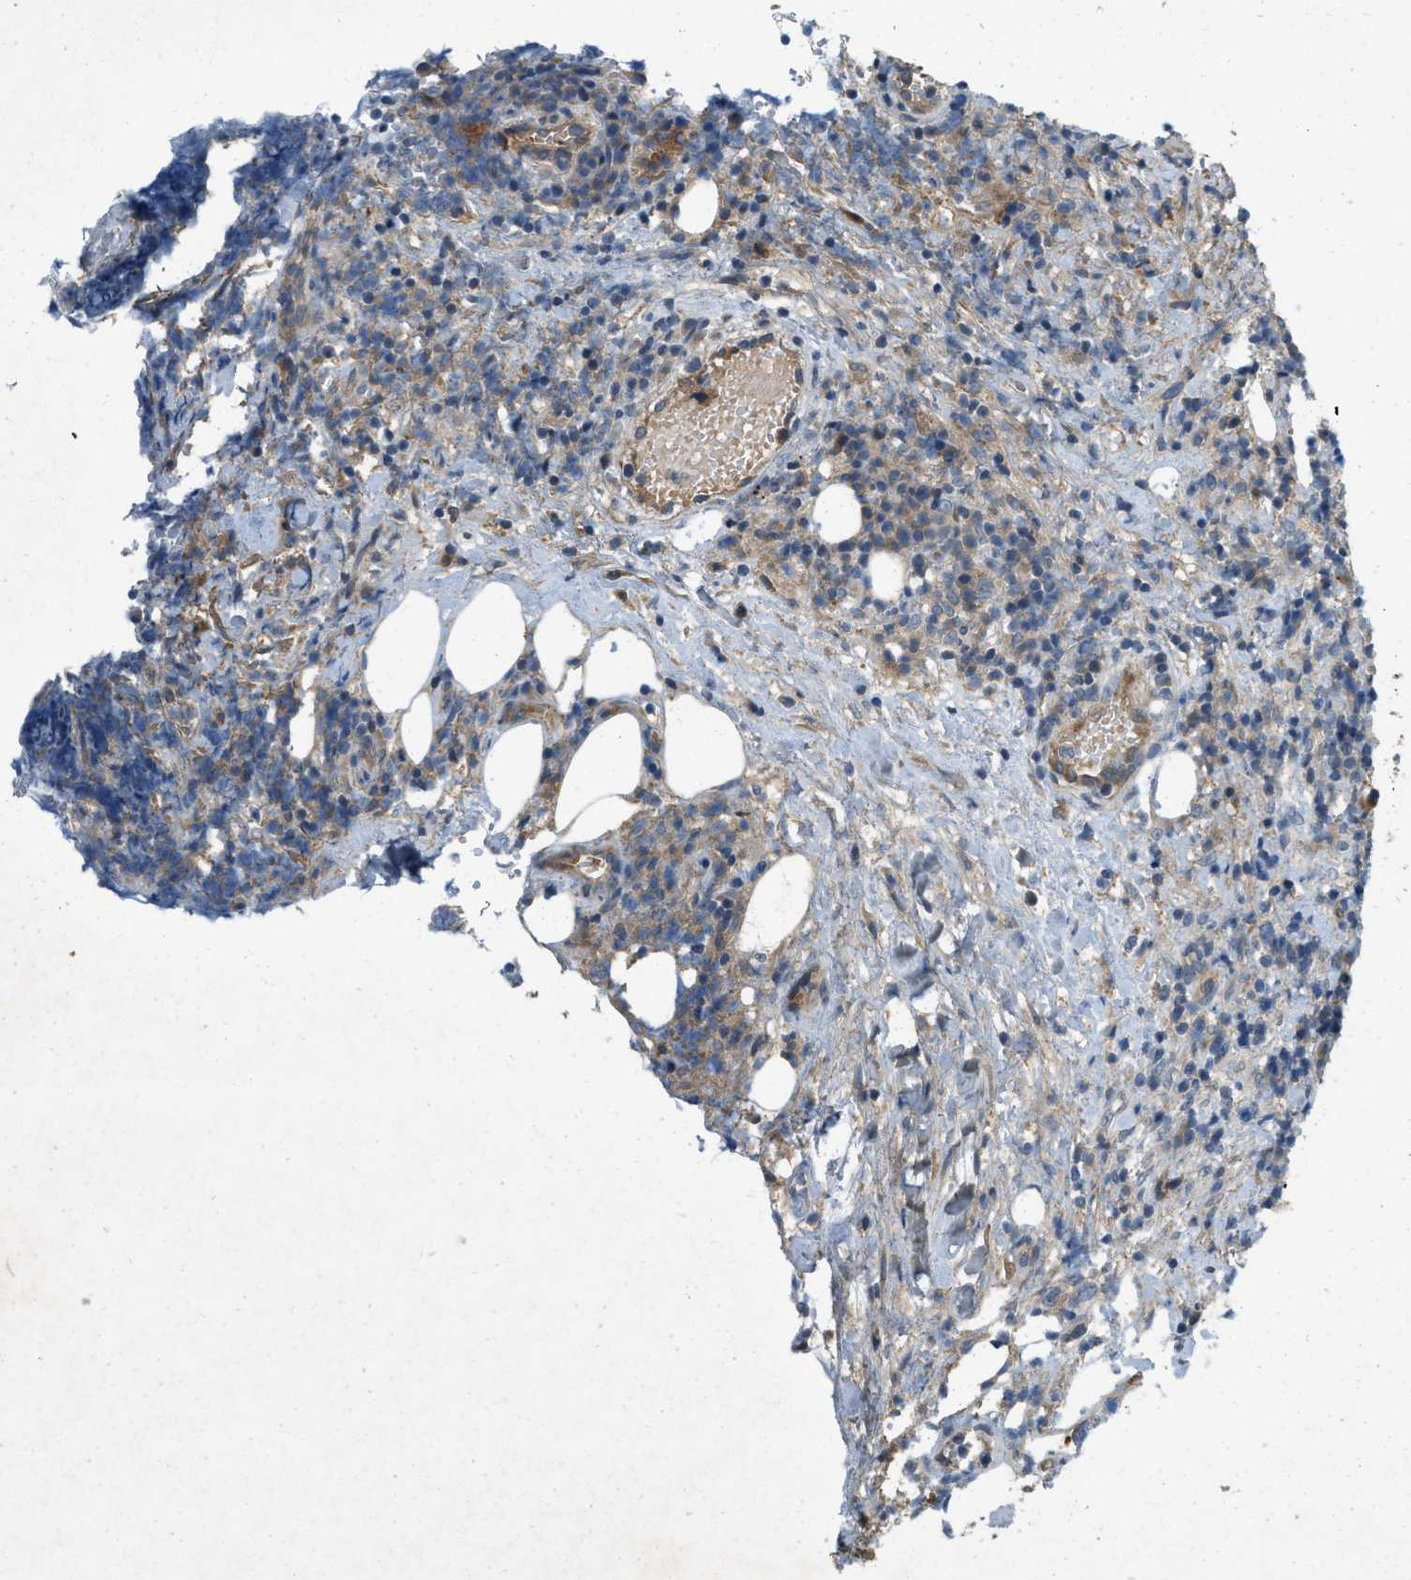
{"staining": {"intensity": "weak", "quantity": ">75%", "location": "cytoplasmic/membranous"}, "tissue": "lymphoma", "cell_type": "Tumor cells", "image_type": "cancer", "snomed": [{"axis": "morphology", "description": "Malignant lymphoma, non-Hodgkin's type, High grade"}, {"axis": "topography", "description": "Lymph node"}], "caption": "DAB immunohistochemical staining of human lymphoma displays weak cytoplasmic/membranous protein staining in about >75% of tumor cells.", "gene": "ADCY6", "patient": {"sex": "female", "age": 76}}